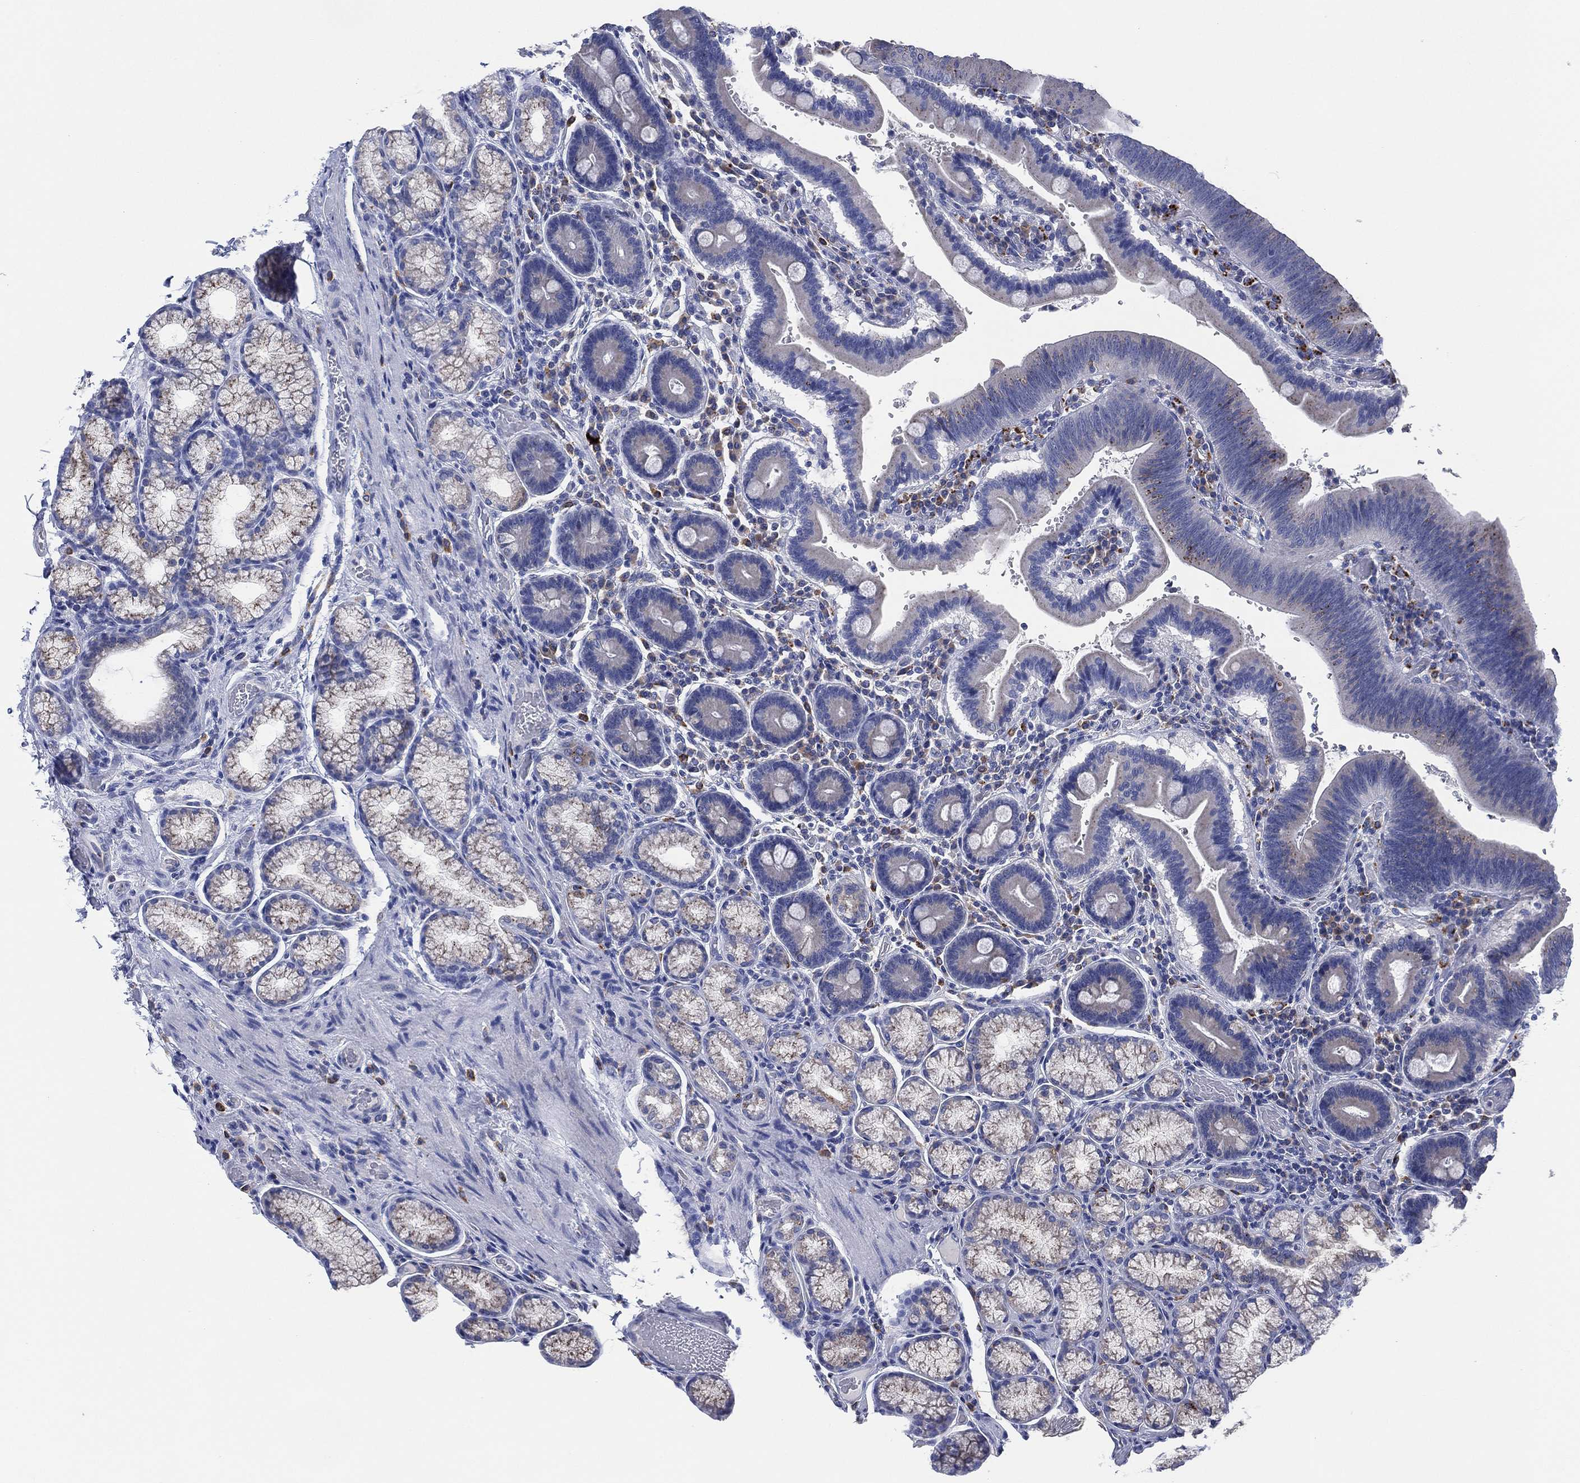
{"staining": {"intensity": "negative", "quantity": "none", "location": "none"}, "tissue": "duodenum", "cell_type": "Glandular cells", "image_type": "normal", "snomed": [{"axis": "morphology", "description": "Normal tissue, NOS"}, {"axis": "topography", "description": "Duodenum"}], "caption": "There is no significant staining in glandular cells of duodenum. The staining is performed using DAB brown chromogen with nuclei counter-stained in using hematoxylin.", "gene": "GALNS", "patient": {"sex": "female", "age": 62}}